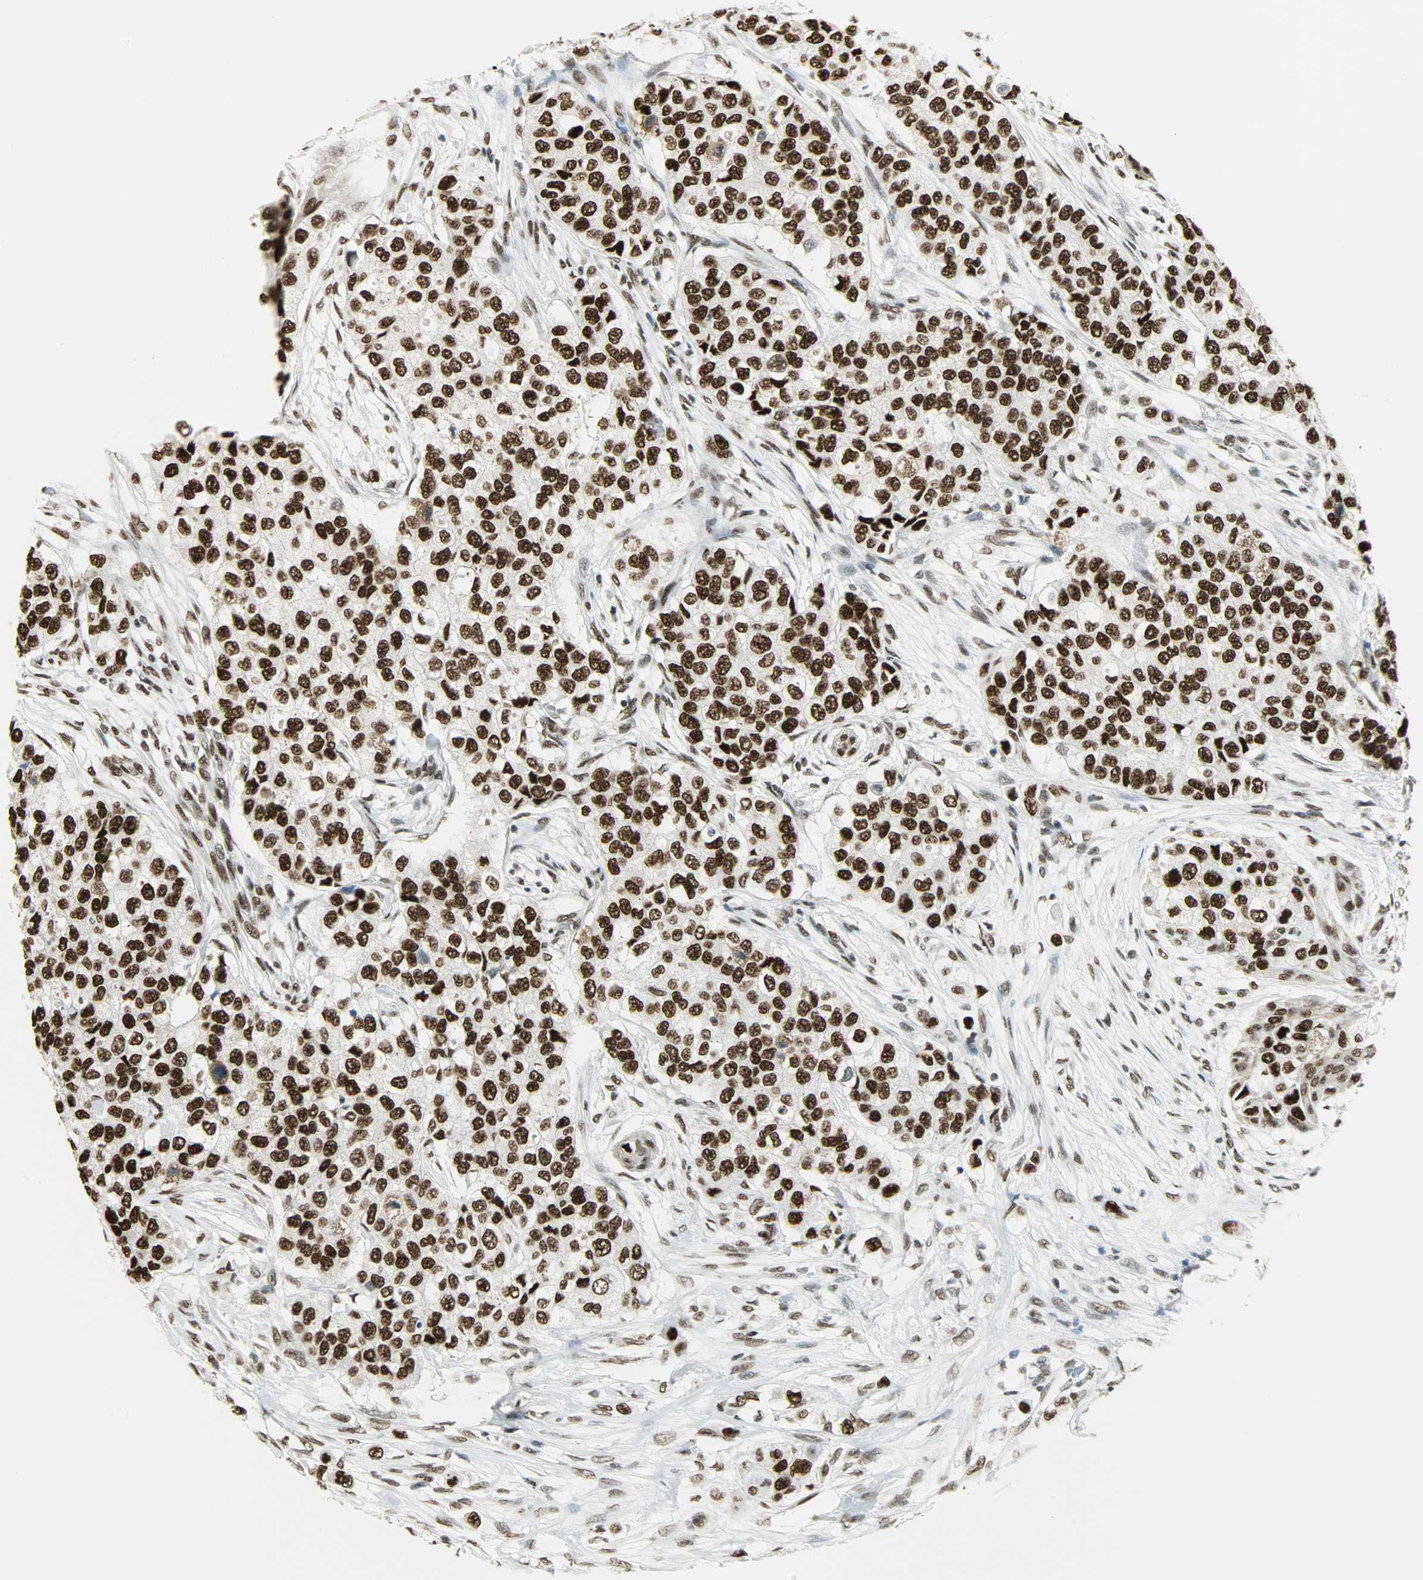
{"staining": {"intensity": "strong", "quantity": ">75%", "location": "nuclear"}, "tissue": "breast cancer", "cell_type": "Tumor cells", "image_type": "cancer", "snomed": [{"axis": "morphology", "description": "Normal tissue, NOS"}, {"axis": "morphology", "description": "Duct carcinoma"}, {"axis": "topography", "description": "Breast"}], "caption": "Immunohistochemical staining of human breast cancer (intraductal carcinoma) reveals strong nuclear protein expression in about >75% of tumor cells.", "gene": "MYEF2", "patient": {"sex": "female", "age": 49}}